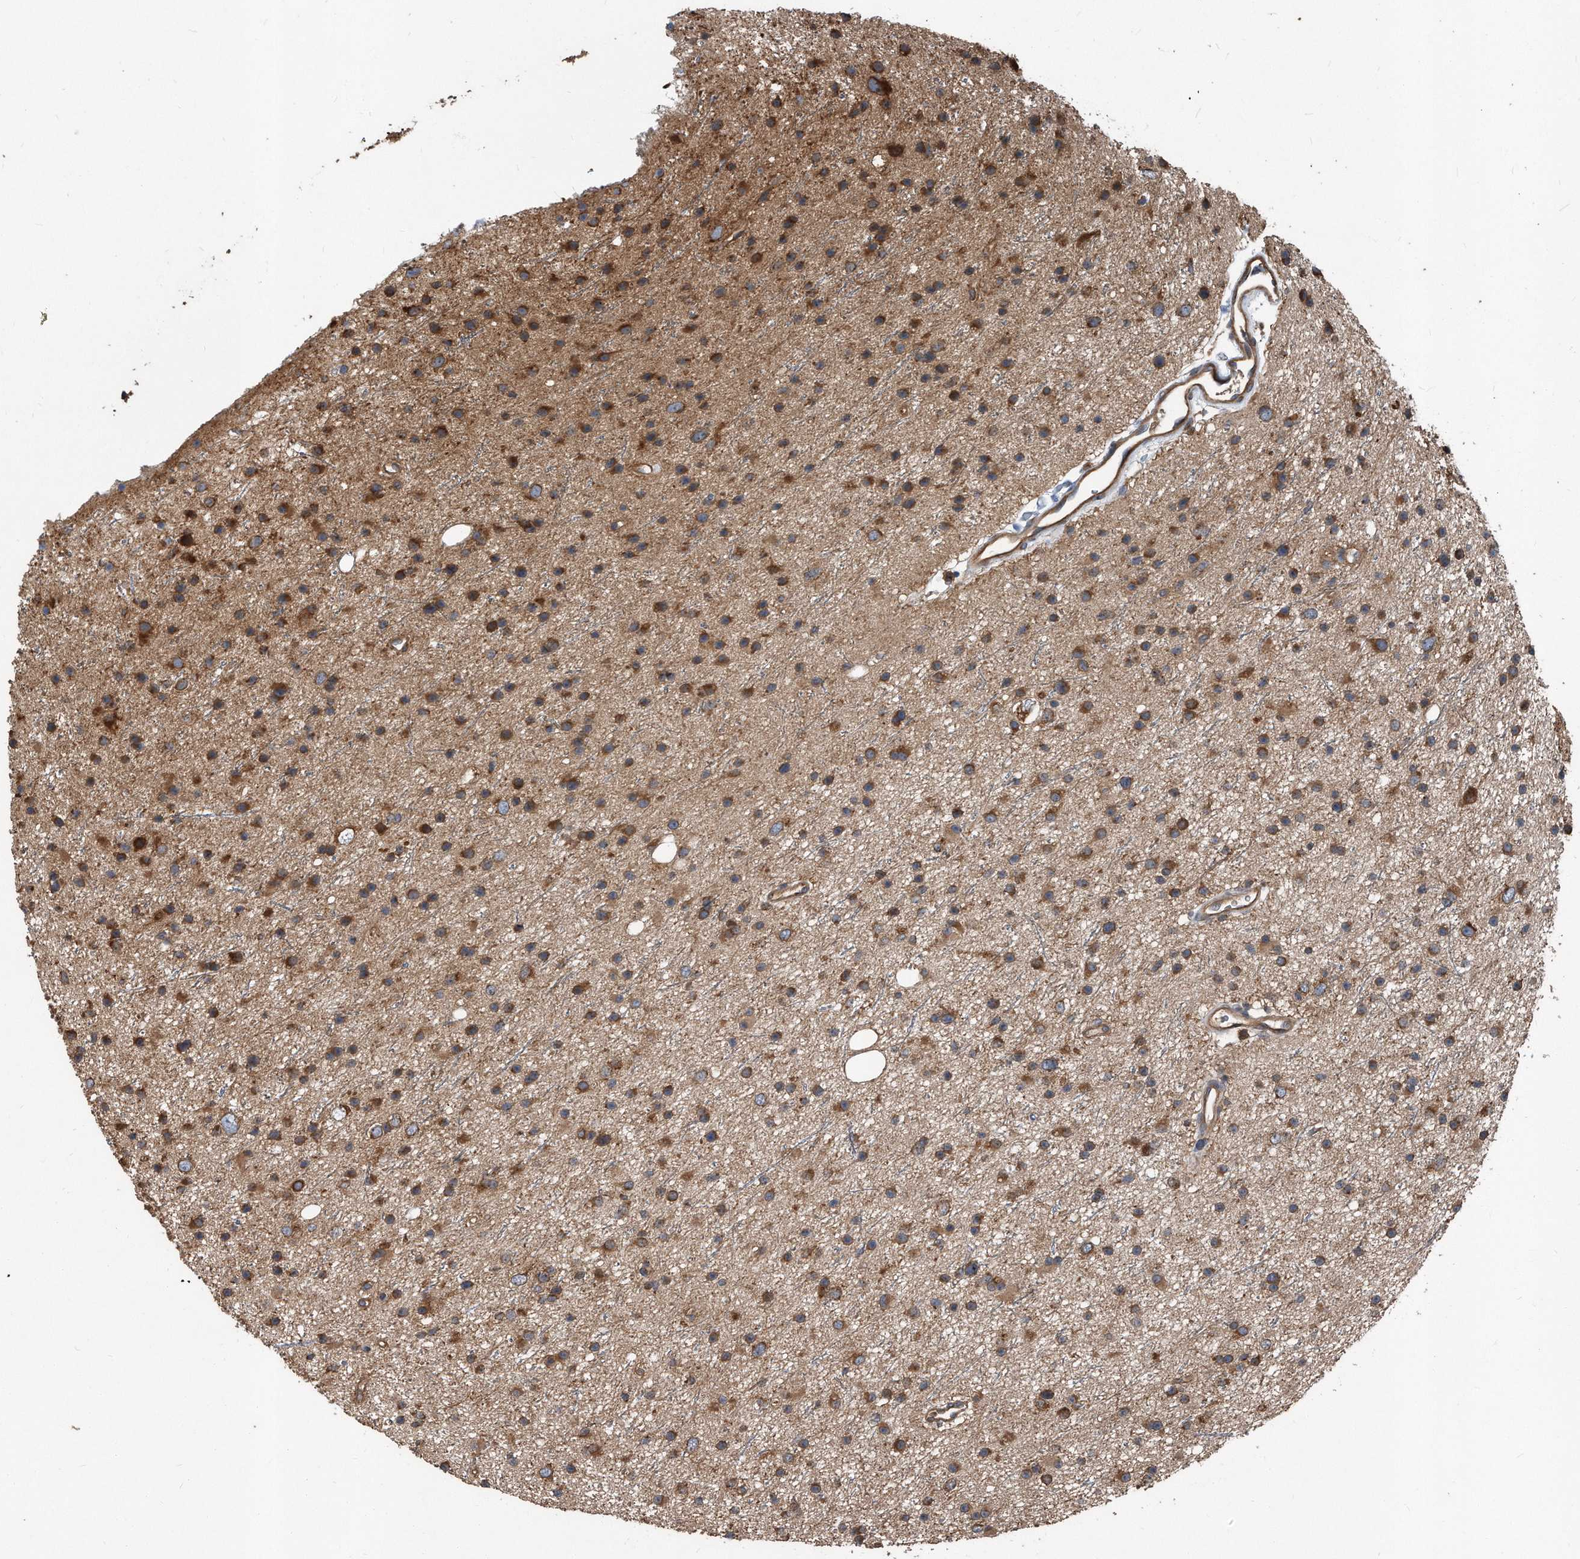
{"staining": {"intensity": "moderate", "quantity": ">75%", "location": "cytoplasmic/membranous"}, "tissue": "glioma", "cell_type": "Tumor cells", "image_type": "cancer", "snomed": [{"axis": "morphology", "description": "Glioma, malignant, Low grade"}, {"axis": "topography", "description": "Cerebral cortex"}], "caption": "Protein staining of glioma tissue reveals moderate cytoplasmic/membranous staining in about >75% of tumor cells. The protein is shown in brown color, while the nuclei are stained blue.", "gene": "FAM136A", "patient": {"sex": "female", "age": 39}}